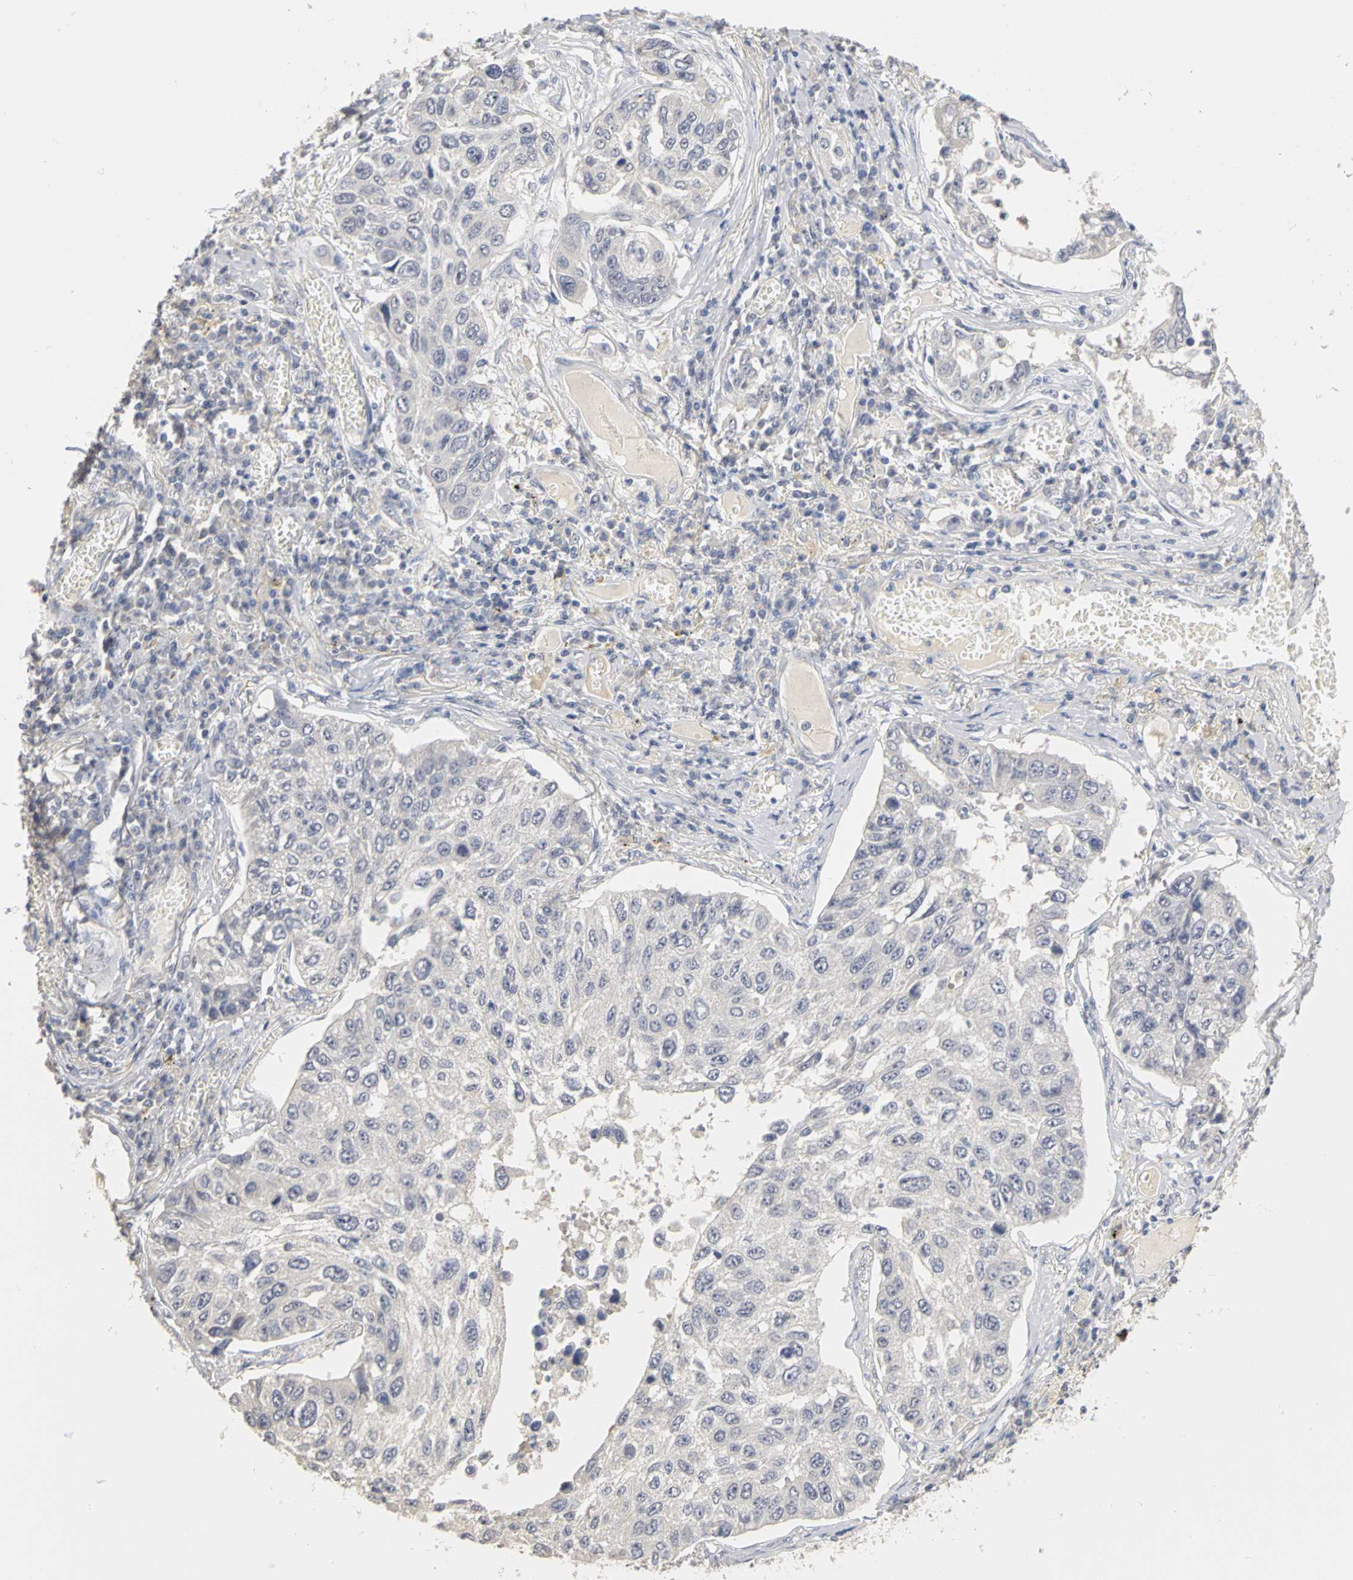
{"staining": {"intensity": "negative", "quantity": "none", "location": "none"}, "tissue": "lung cancer", "cell_type": "Tumor cells", "image_type": "cancer", "snomed": [{"axis": "morphology", "description": "Squamous cell carcinoma, NOS"}, {"axis": "topography", "description": "Lung"}], "caption": "DAB (3,3'-diaminobenzidine) immunohistochemical staining of human lung squamous cell carcinoma displays no significant staining in tumor cells.", "gene": "PGR", "patient": {"sex": "male", "age": 71}}